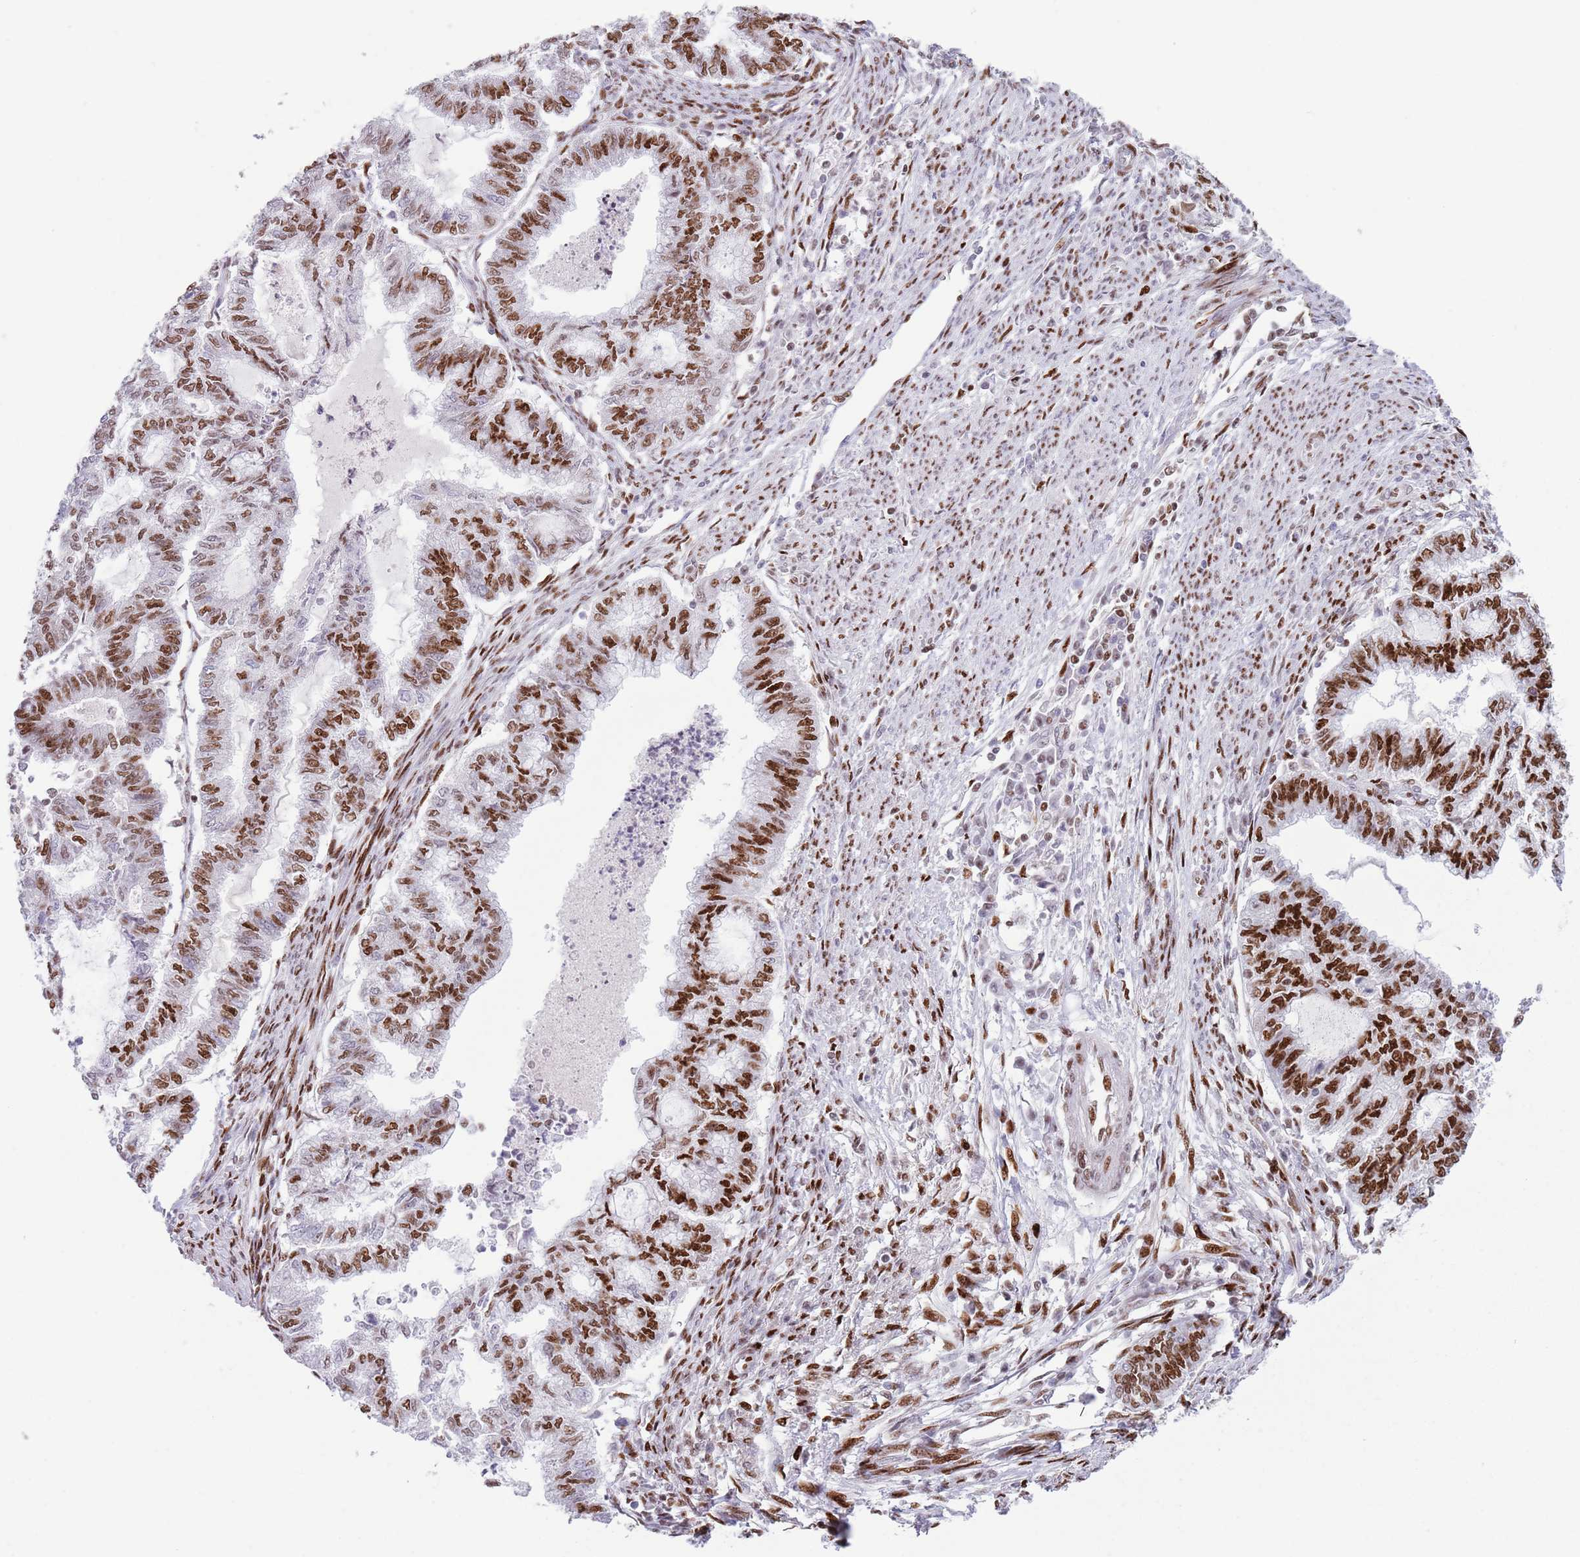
{"staining": {"intensity": "strong", "quantity": ">75%", "location": "nuclear"}, "tissue": "endometrial cancer", "cell_type": "Tumor cells", "image_type": "cancer", "snomed": [{"axis": "morphology", "description": "Adenocarcinoma, NOS"}, {"axis": "topography", "description": "Endometrium"}], "caption": "About >75% of tumor cells in endometrial cancer display strong nuclear protein staining as visualized by brown immunohistochemical staining.", "gene": "MFSD10", "patient": {"sex": "female", "age": 79}}